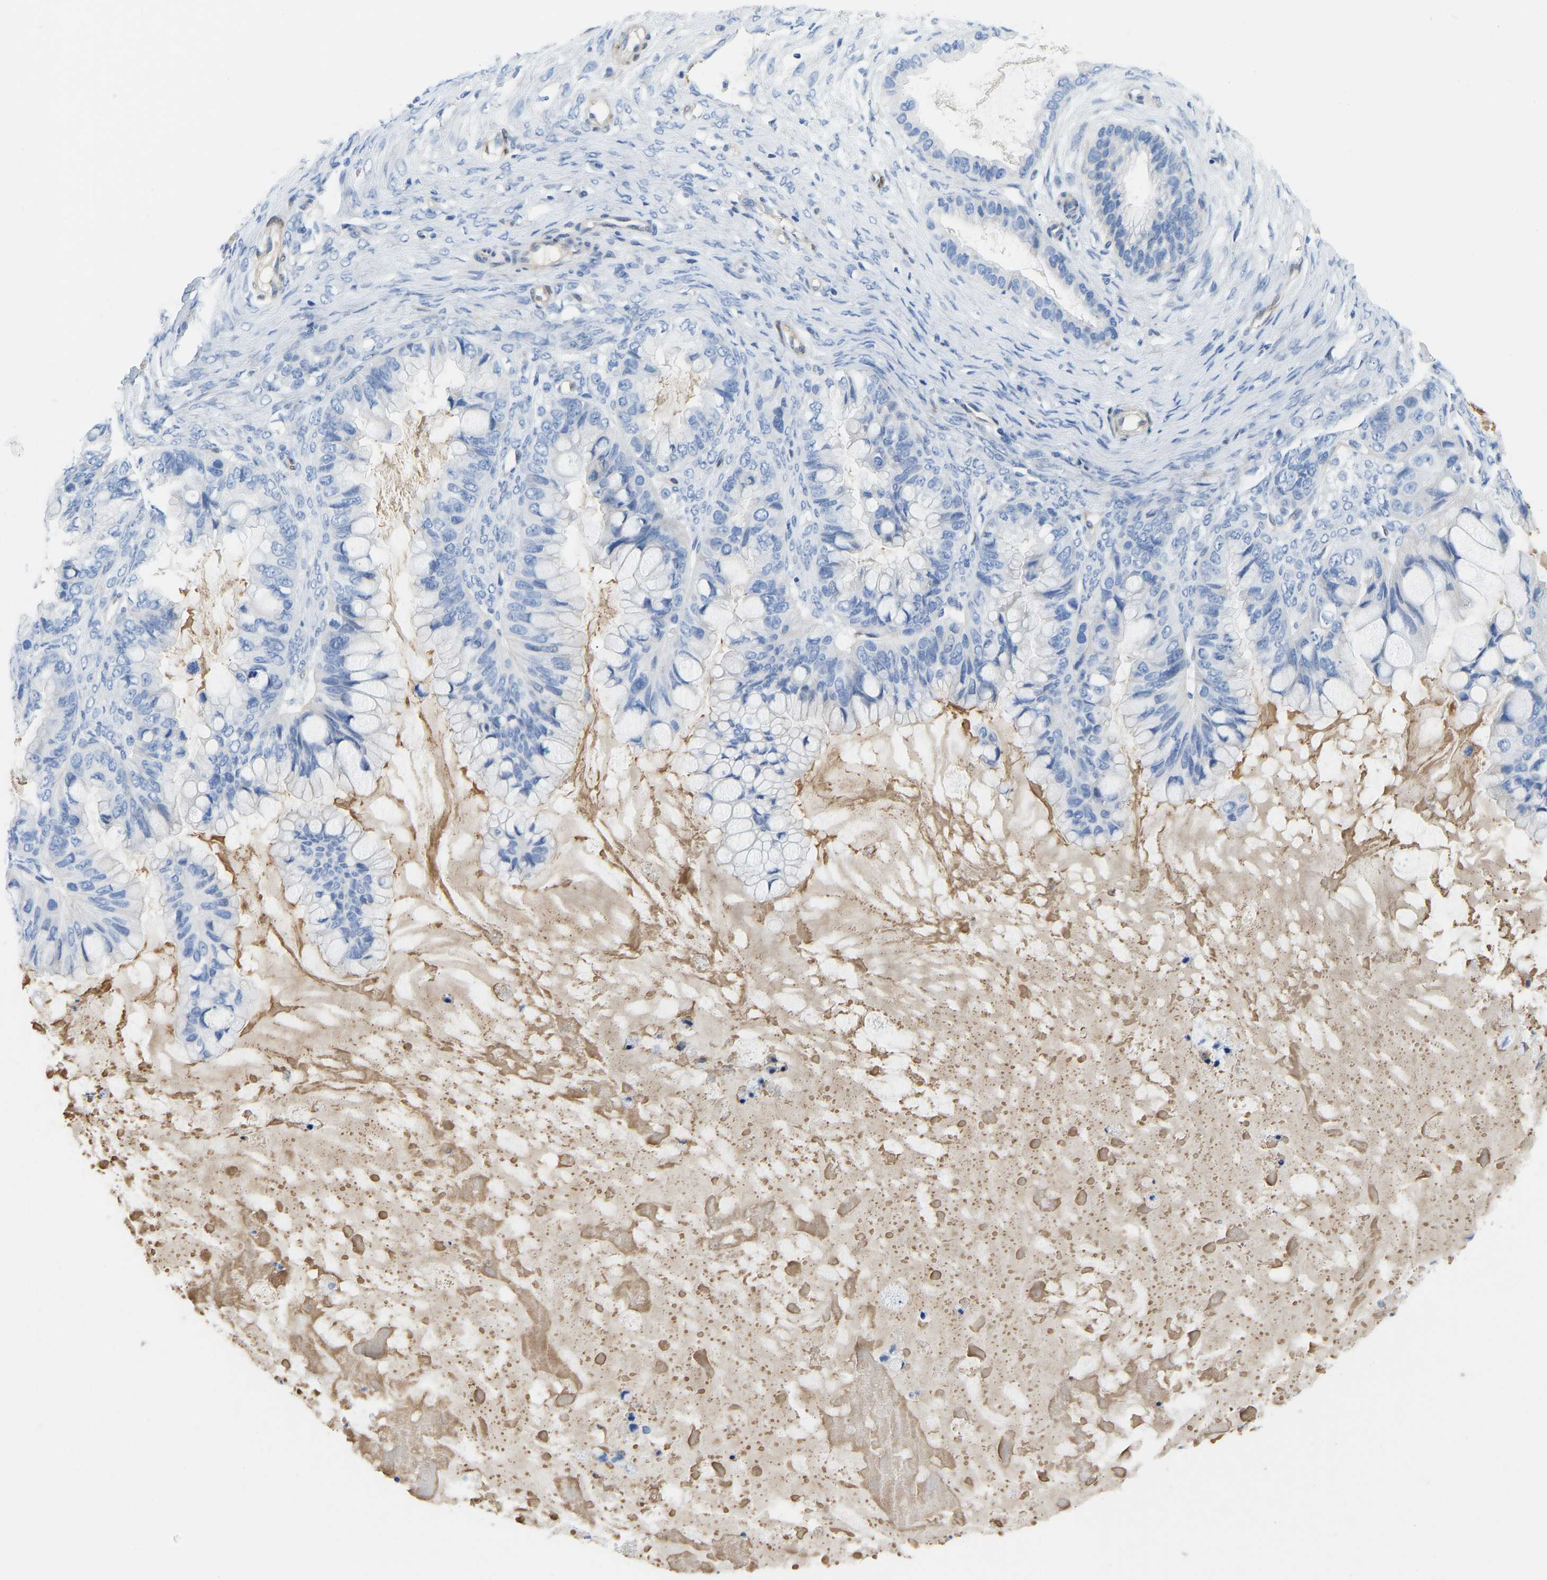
{"staining": {"intensity": "negative", "quantity": "none", "location": "none"}, "tissue": "ovarian cancer", "cell_type": "Tumor cells", "image_type": "cancer", "snomed": [{"axis": "morphology", "description": "Cystadenocarcinoma, mucinous, NOS"}, {"axis": "topography", "description": "Ovary"}], "caption": "IHC of human ovarian mucinous cystadenocarcinoma exhibits no staining in tumor cells. The staining was performed using DAB (3,3'-diaminobenzidine) to visualize the protein expression in brown, while the nuclei were stained in blue with hematoxylin (Magnification: 20x).", "gene": "NKAIN3", "patient": {"sex": "female", "age": 80}}